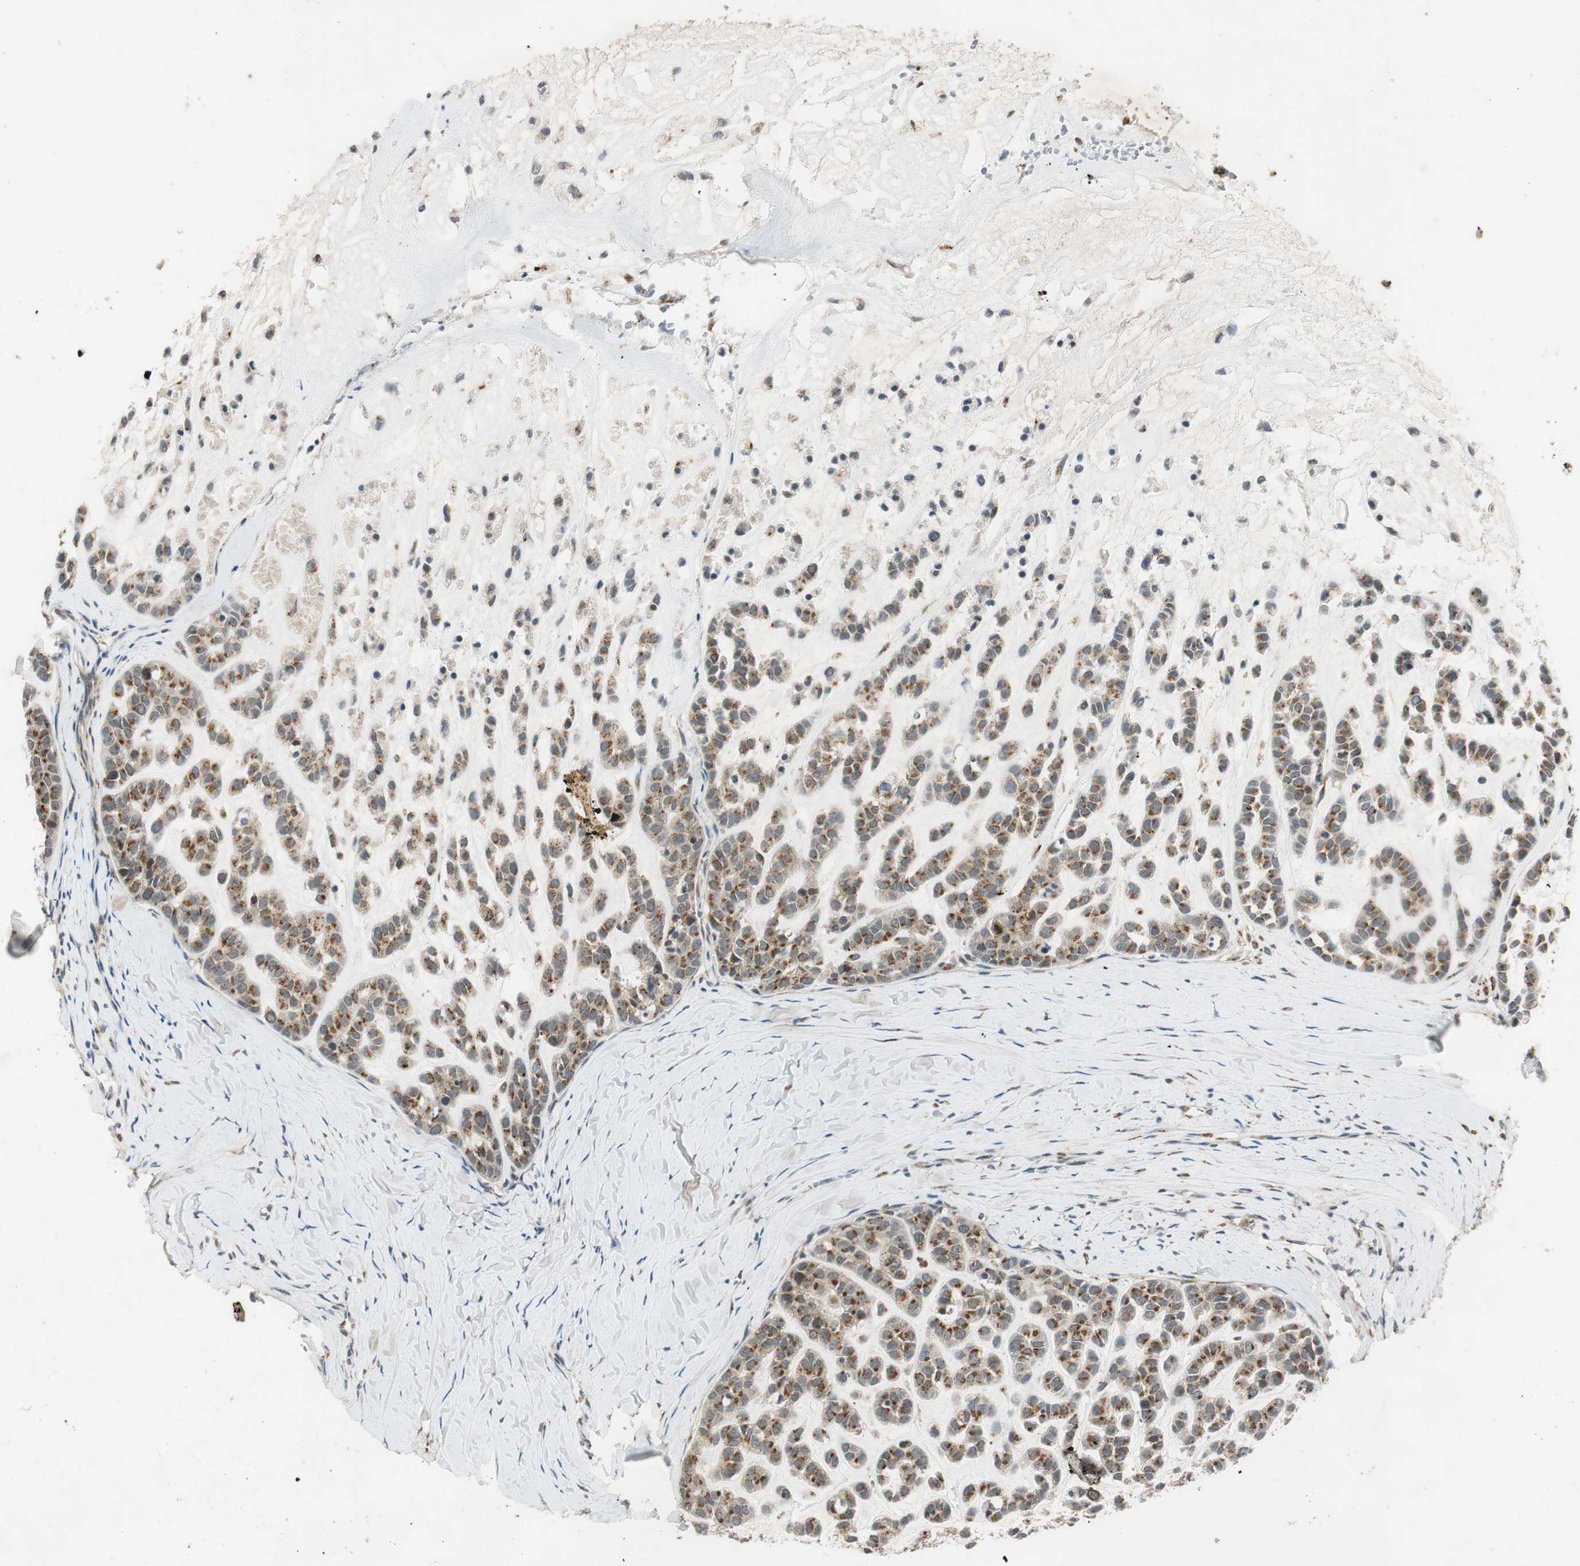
{"staining": {"intensity": "weak", "quantity": ">75%", "location": "cytoplasmic/membranous"}, "tissue": "head and neck cancer", "cell_type": "Tumor cells", "image_type": "cancer", "snomed": [{"axis": "morphology", "description": "Adenocarcinoma, NOS"}, {"axis": "morphology", "description": "Adenoma, NOS"}, {"axis": "topography", "description": "Head-Neck"}], "caption": "About >75% of tumor cells in head and neck cancer (adenocarcinoma) reveal weak cytoplasmic/membranous protein staining as visualized by brown immunohistochemical staining.", "gene": "NEO1", "patient": {"sex": "female", "age": 55}}